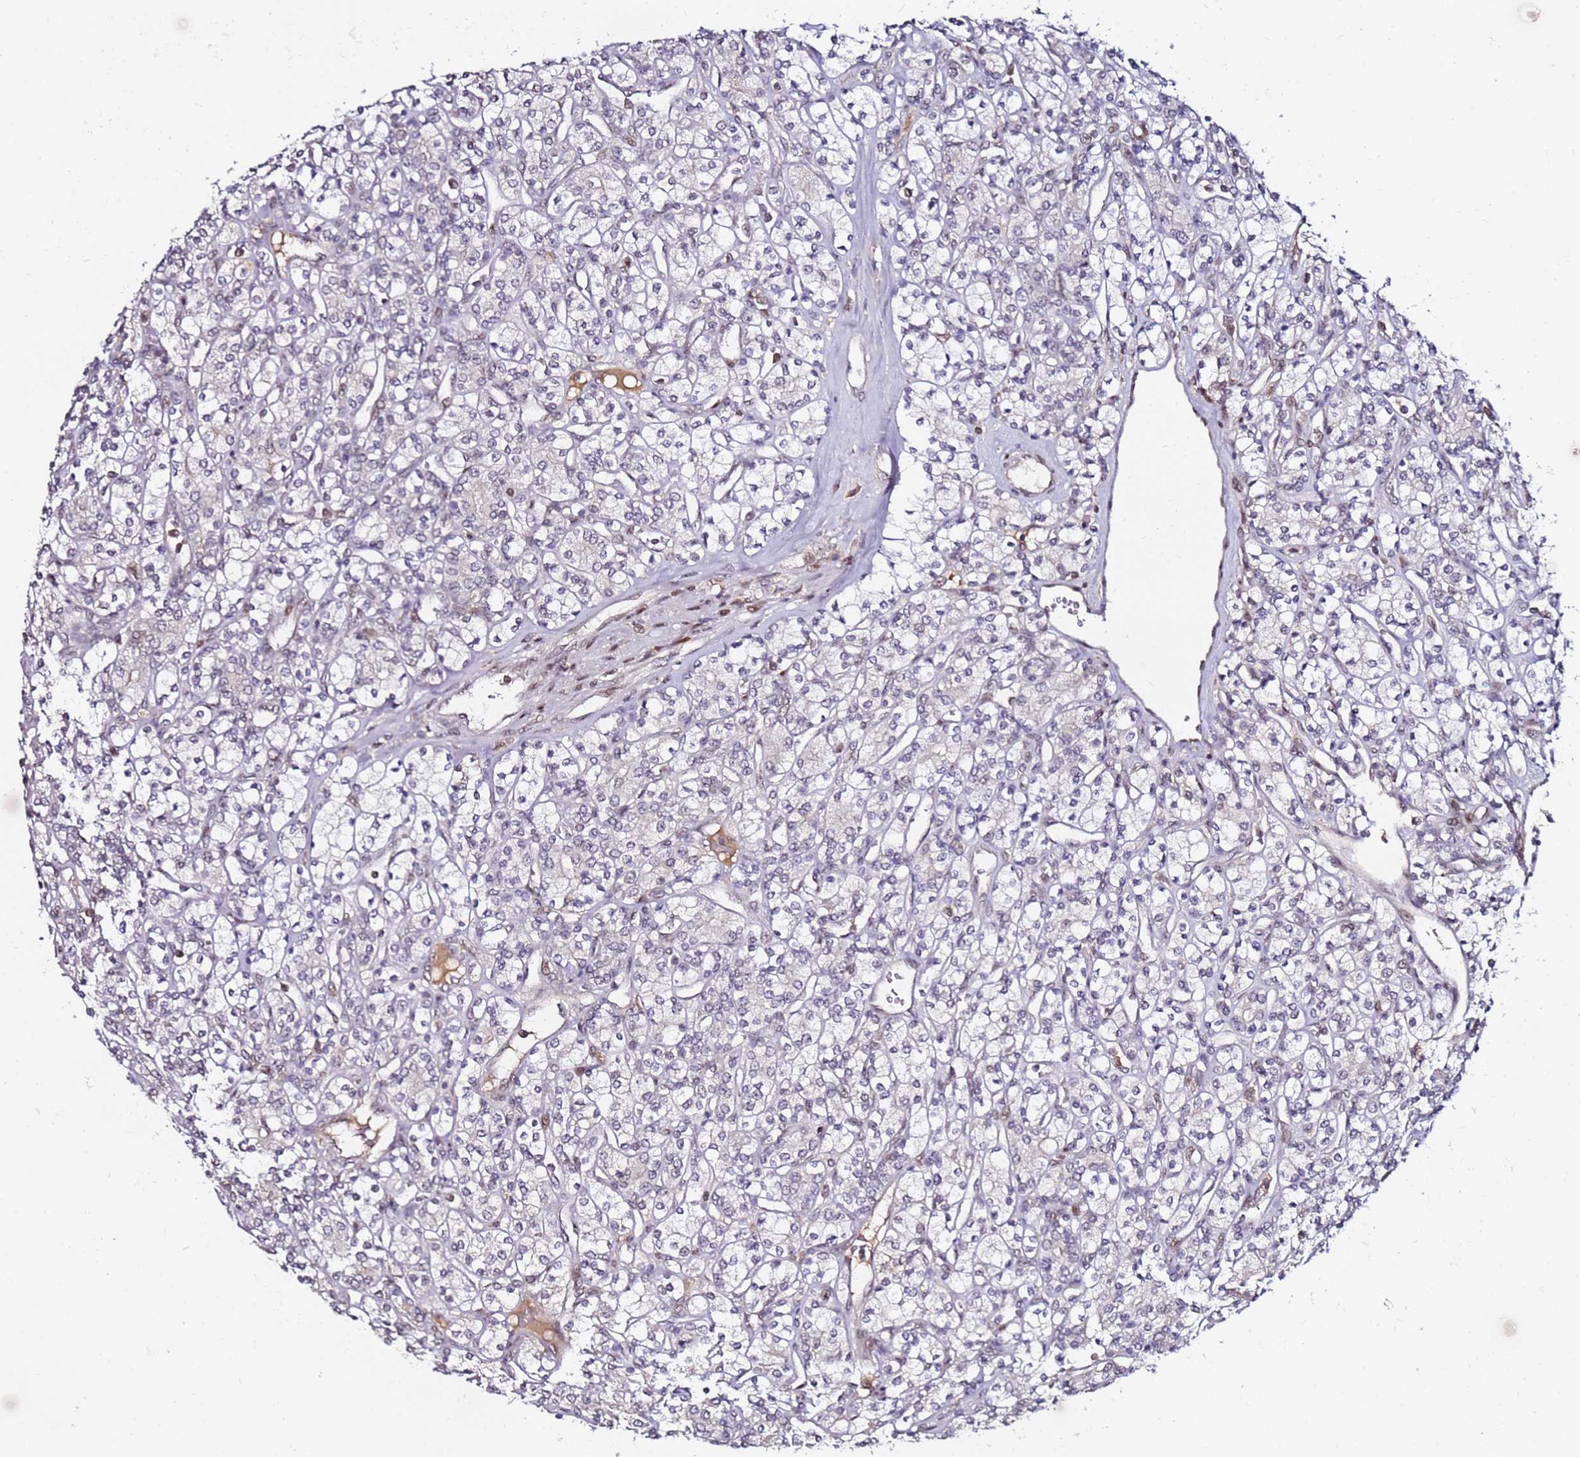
{"staining": {"intensity": "negative", "quantity": "none", "location": "none"}, "tissue": "renal cancer", "cell_type": "Tumor cells", "image_type": "cancer", "snomed": [{"axis": "morphology", "description": "Adenocarcinoma, NOS"}, {"axis": "topography", "description": "Kidney"}], "caption": "High magnification brightfield microscopy of renal cancer (adenocarcinoma) stained with DAB (3,3'-diaminobenzidine) (brown) and counterstained with hematoxylin (blue): tumor cells show no significant staining.", "gene": "FCF1", "patient": {"sex": "male", "age": 77}}